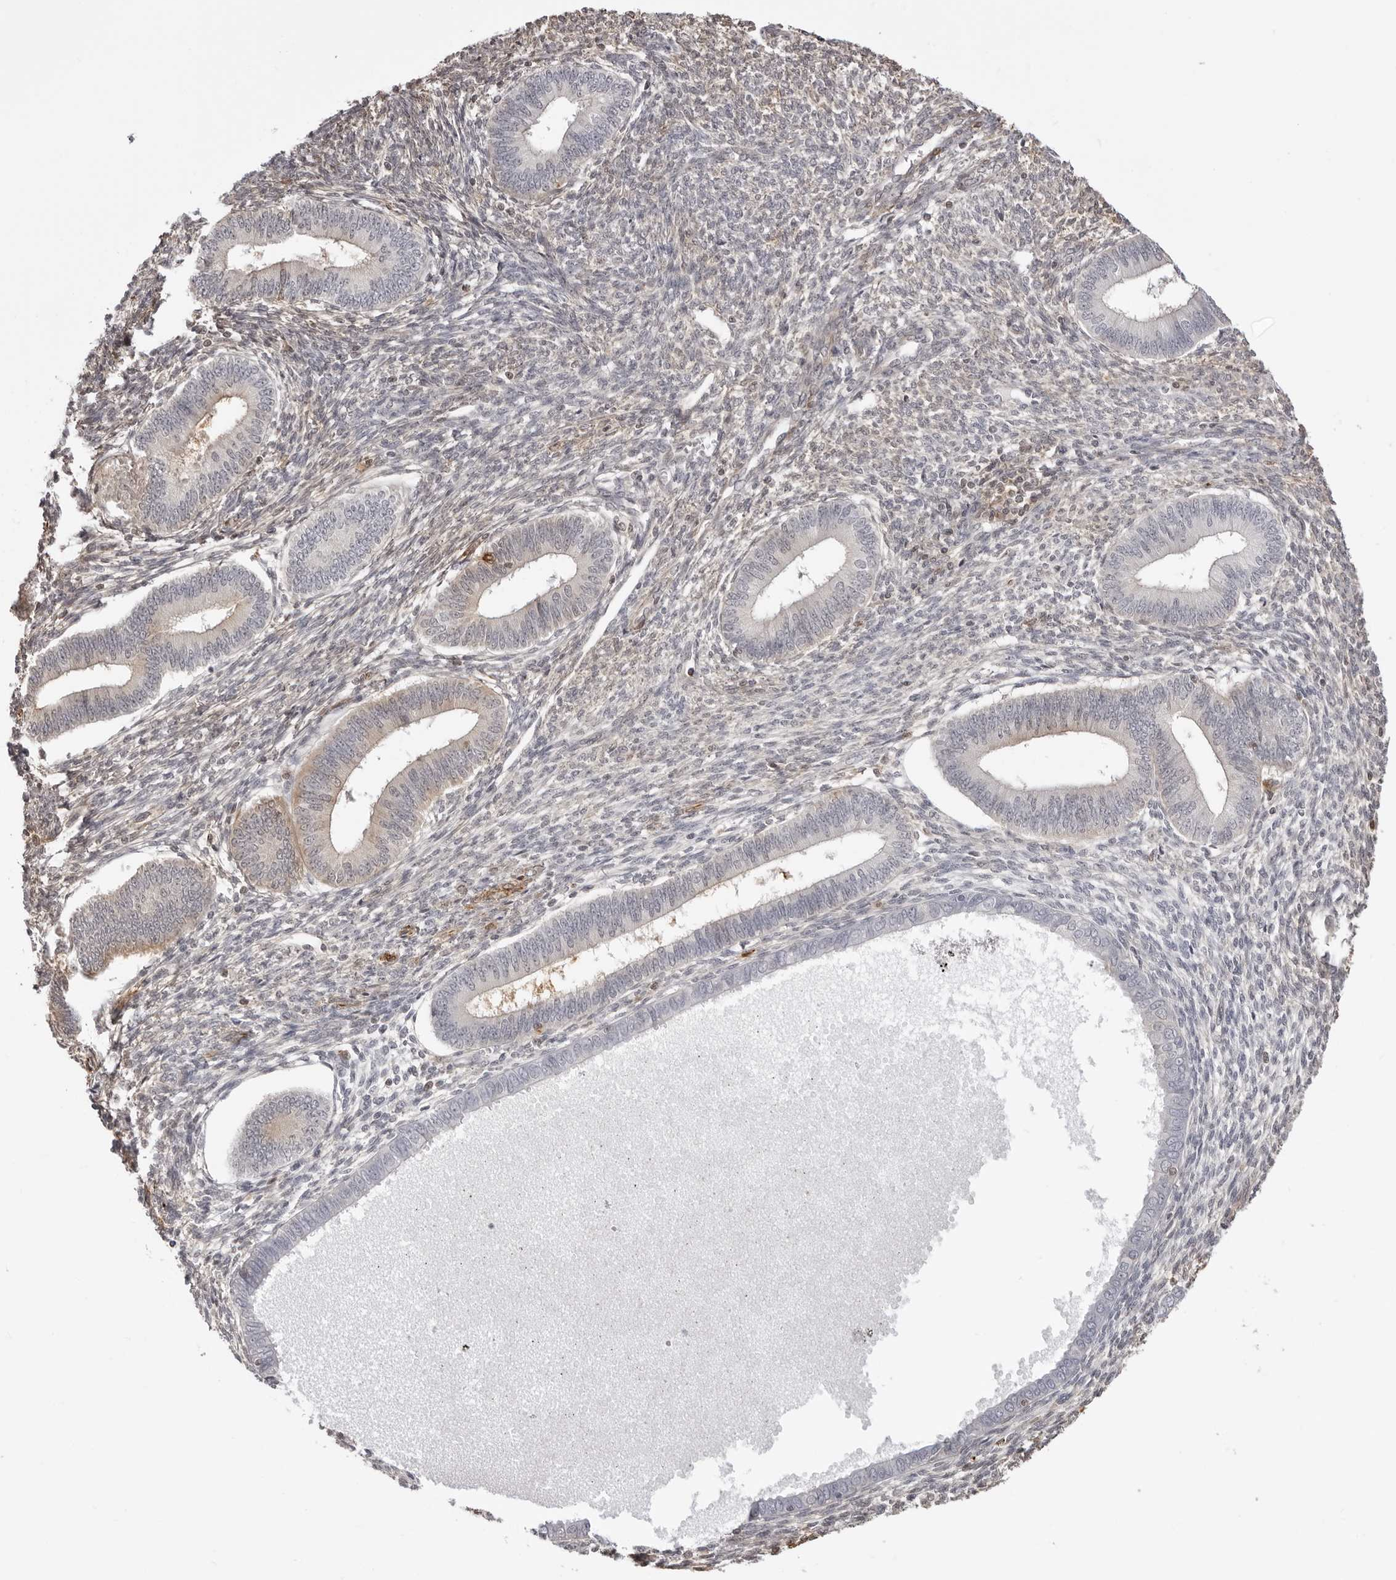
{"staining": {"intensity": "negative", "quantity": "none", "location": "none"}, "tissue": "endometrium", "cell_type": "Cells in endometrial stroma", "image_type": "normal", "snomed": [{"axis": "morphology", "description": "Normal tissue, NOS"}, {"axis": "topography", "description": "Endometrium"}], "caption": "Immunohistochemistry micrograph of unremarkable endometrium: human endometrium stained with DAB (3,3'-diaminobenzidine) reveals no significant protein positivity in cells in endometrial stroma. The staining is performed using DAB brown chromogen with nuclei counter-stained in using hematoxylin.", "gene": "UNK", "patient": {"sex": "female", "age": 46}}